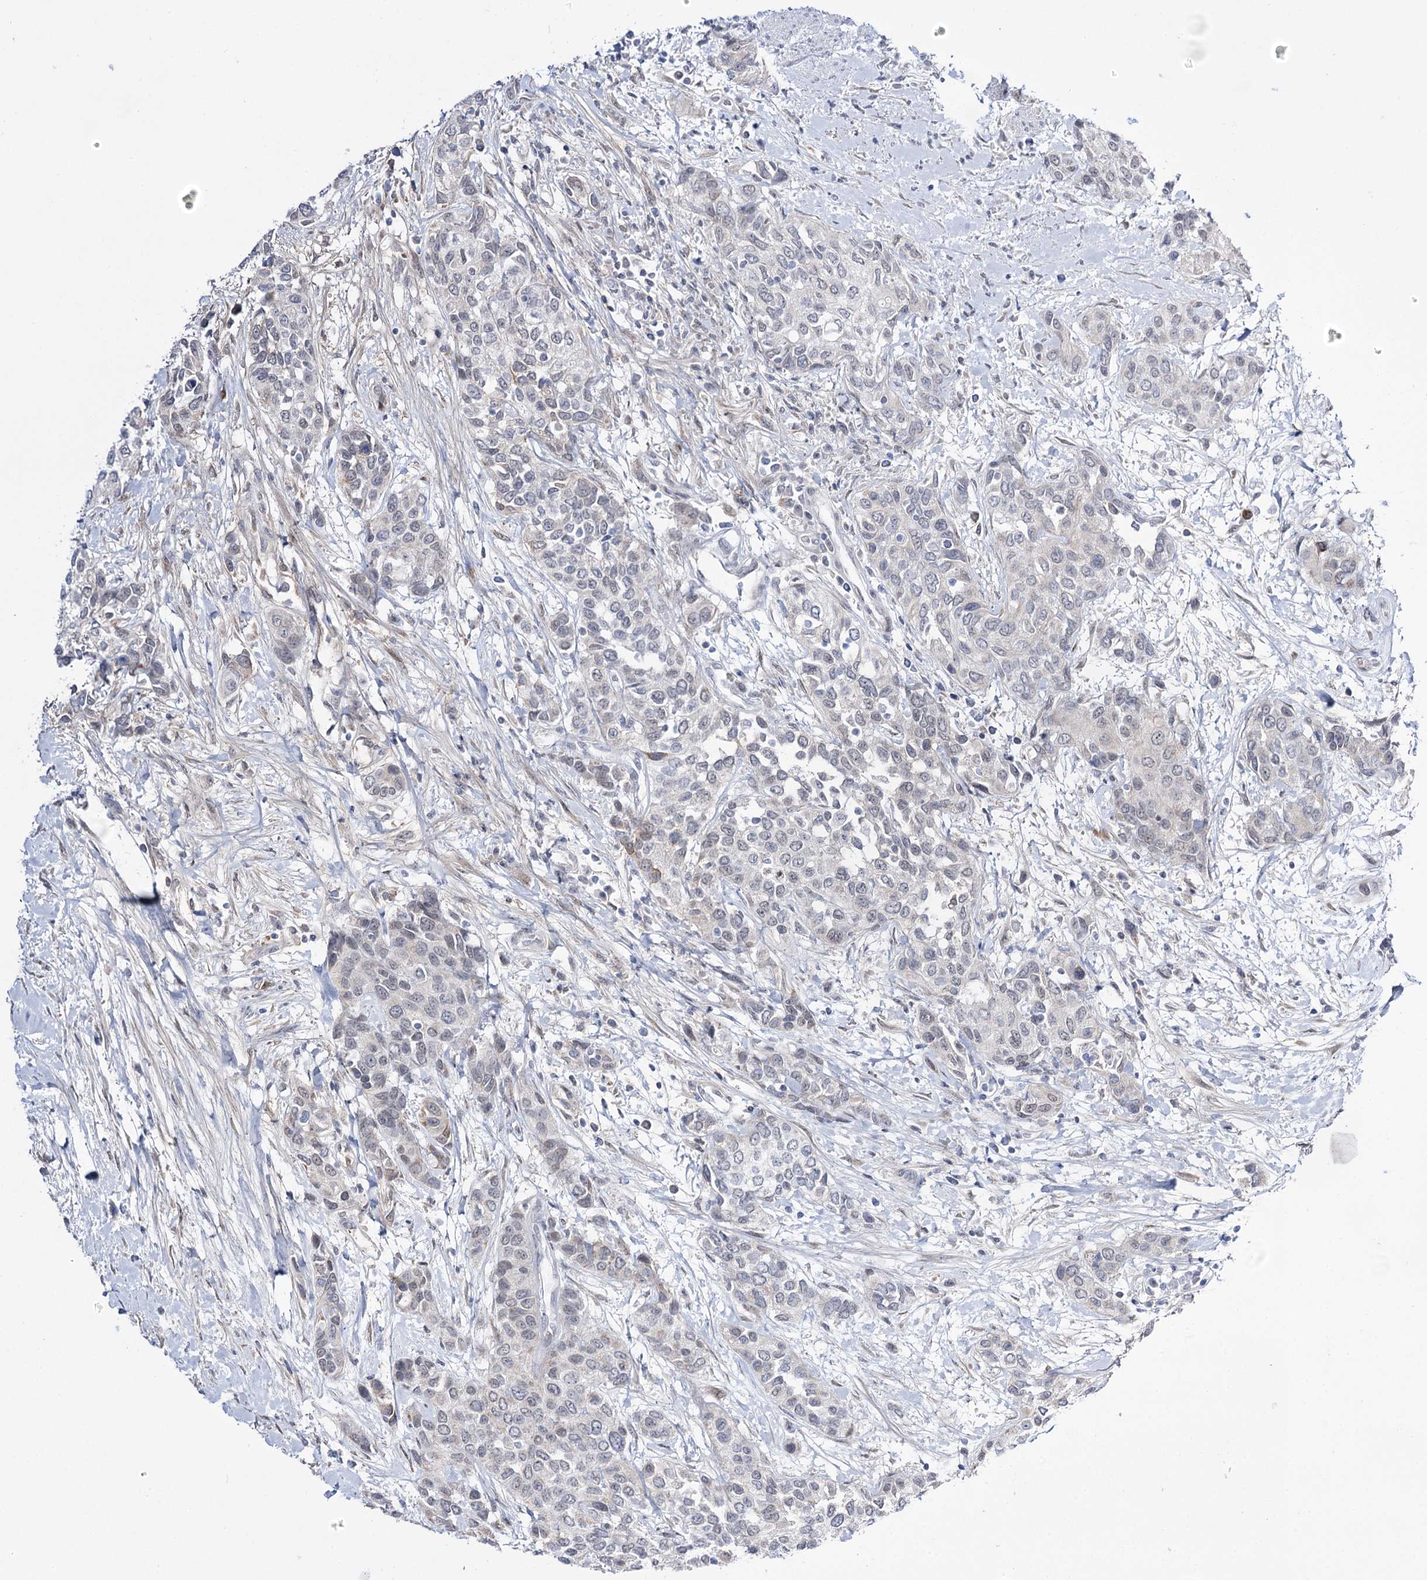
{"staining": {"intensity": "negative", "quantity": "none", "location": "none"}, "tissue": "urothelial cancer", "cell_type": "Tumor cells", "image_type": "cancer", "snomed": [{"axis": "morphology", "description": "Normal tissue, NOS"}, {"axis": "morphology", "description": "Urothelial carcinoma, High grade"}, {"axis": "topography", "description": "Vascular tissue"}, {"axis": "topography", "description": "Urinary bladder"}], "caption": "Urothelial cancer stained for a protein using IHC shows no staining tumor cells.", "gene": "RBM15B", "patient": {"sex": "female", "age": 56}}